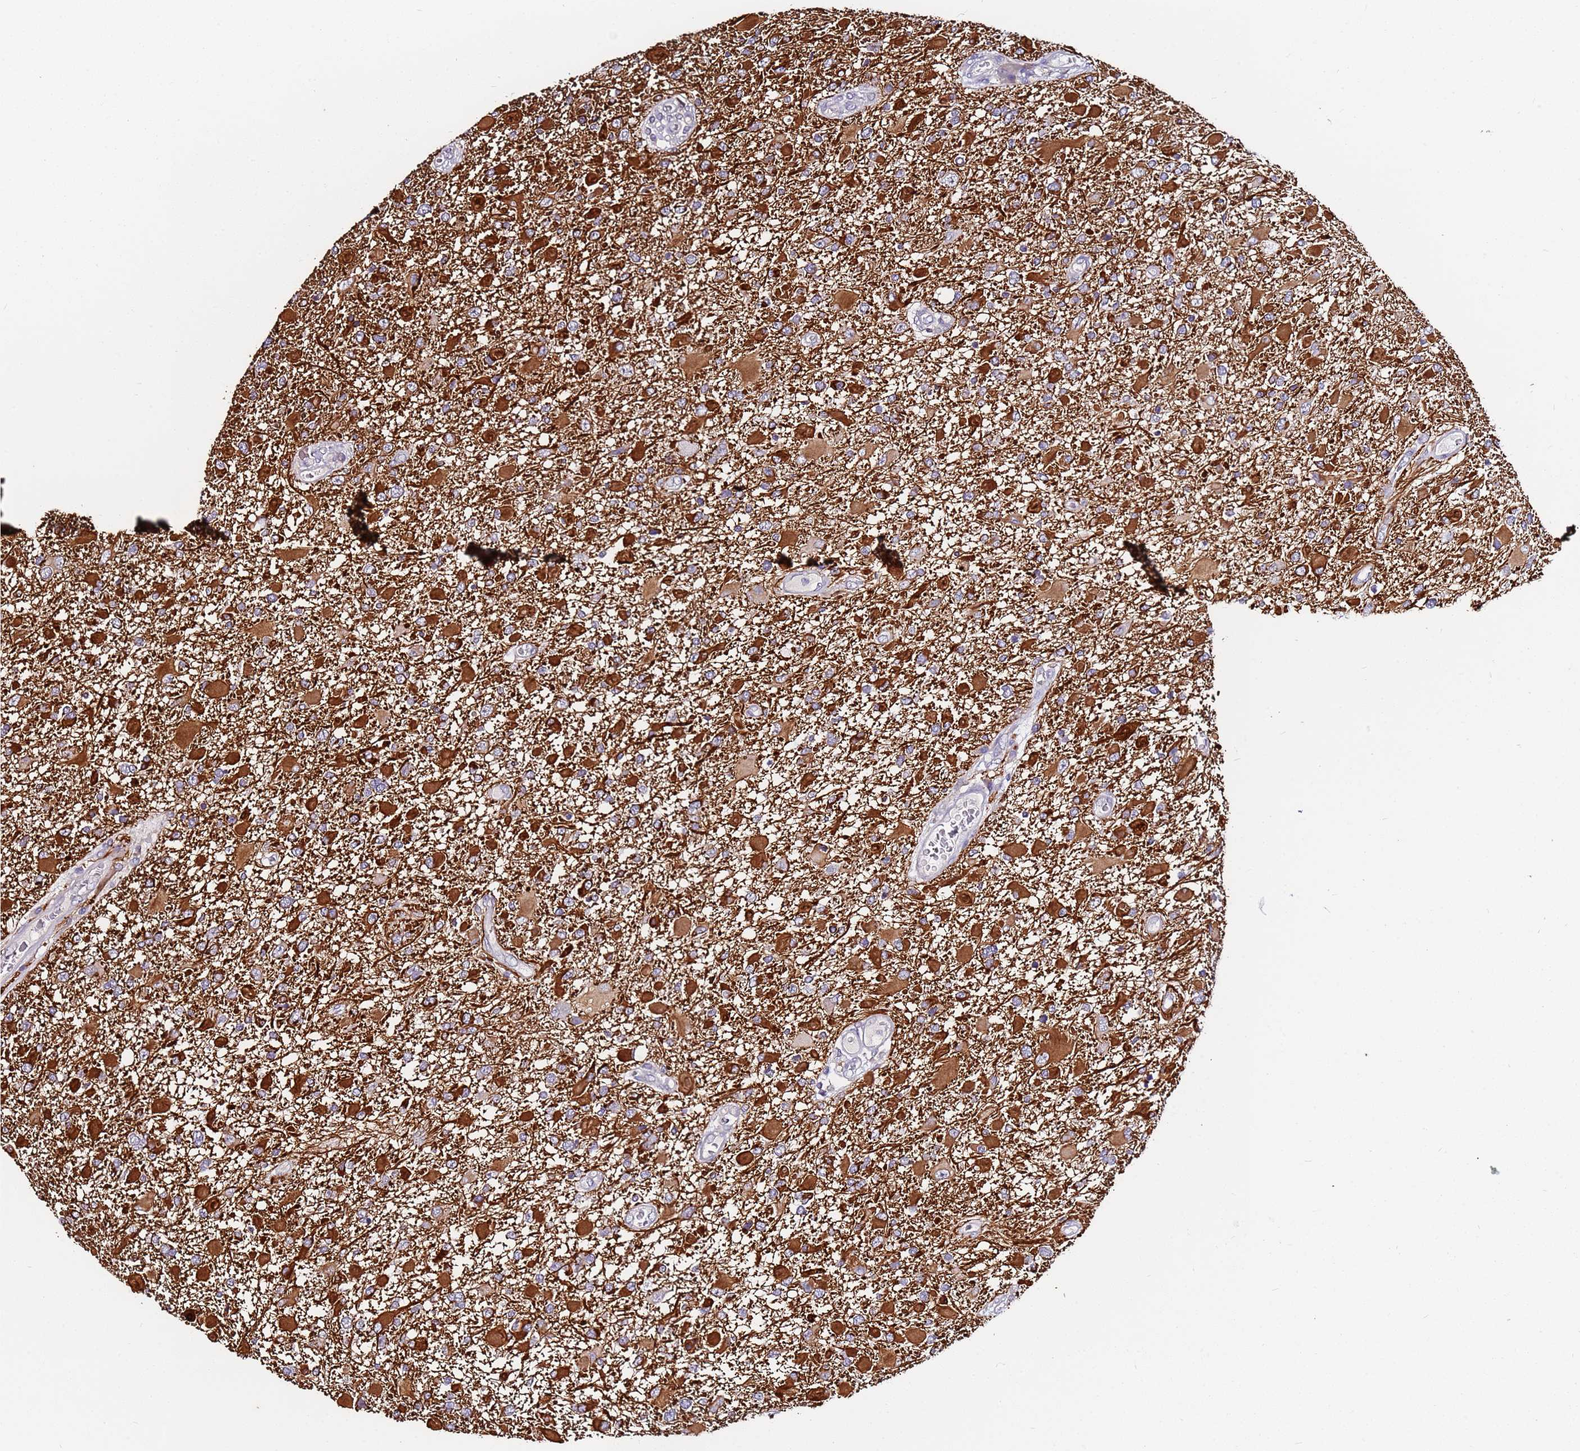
{"staining": {"intensity": "strong", "quantity": "<25%", "location": "cytoplasmic/membranous"}, "tissue": "glioma", "cell_type": "Tumor cells", "image_type": "cancer", "snomed": [{"axis": "morphology", "description": "Glioma, malignant, High grade"}, {"axis": "topography", "description": "Brain"}], "caption": "Protein staining displays strong cytoplasmic/membranous expression in about <25% of tumor cells in malignant glioma (high-grade).", "gene": "SRRM5", "patient": {"sex": "male", "age": 53}}